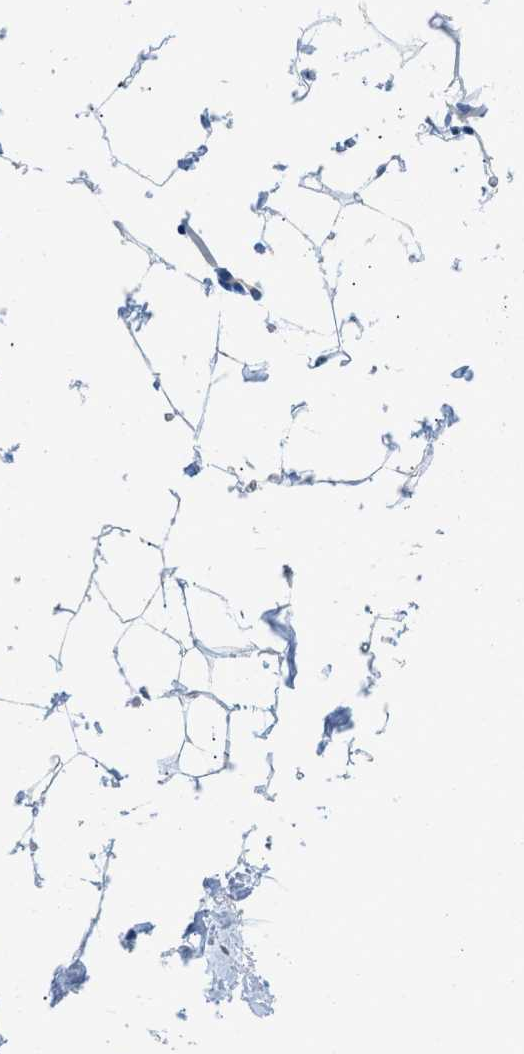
{"staining": {"intensity": "negative", "quantity": "none", "location": "none"}, "tissue": "adipose tissue", "cell_type": "Adipocytes", "image_type": "normal", "snomed": [{"axis": "morphology", "description": "Normal tissue, NOS"}, {"axis": "topography", "description": "Breast"}, {"axis": "topography", "description": "Soft tissue"}], "caption": "High power microscopy micrograph of an immunohistochemistry photomicrograph of benign adipose tissue, revealing no significant expression in adipocytes.", "gene": "BNC2", "patient": {"sex": "female", "age": 75}}